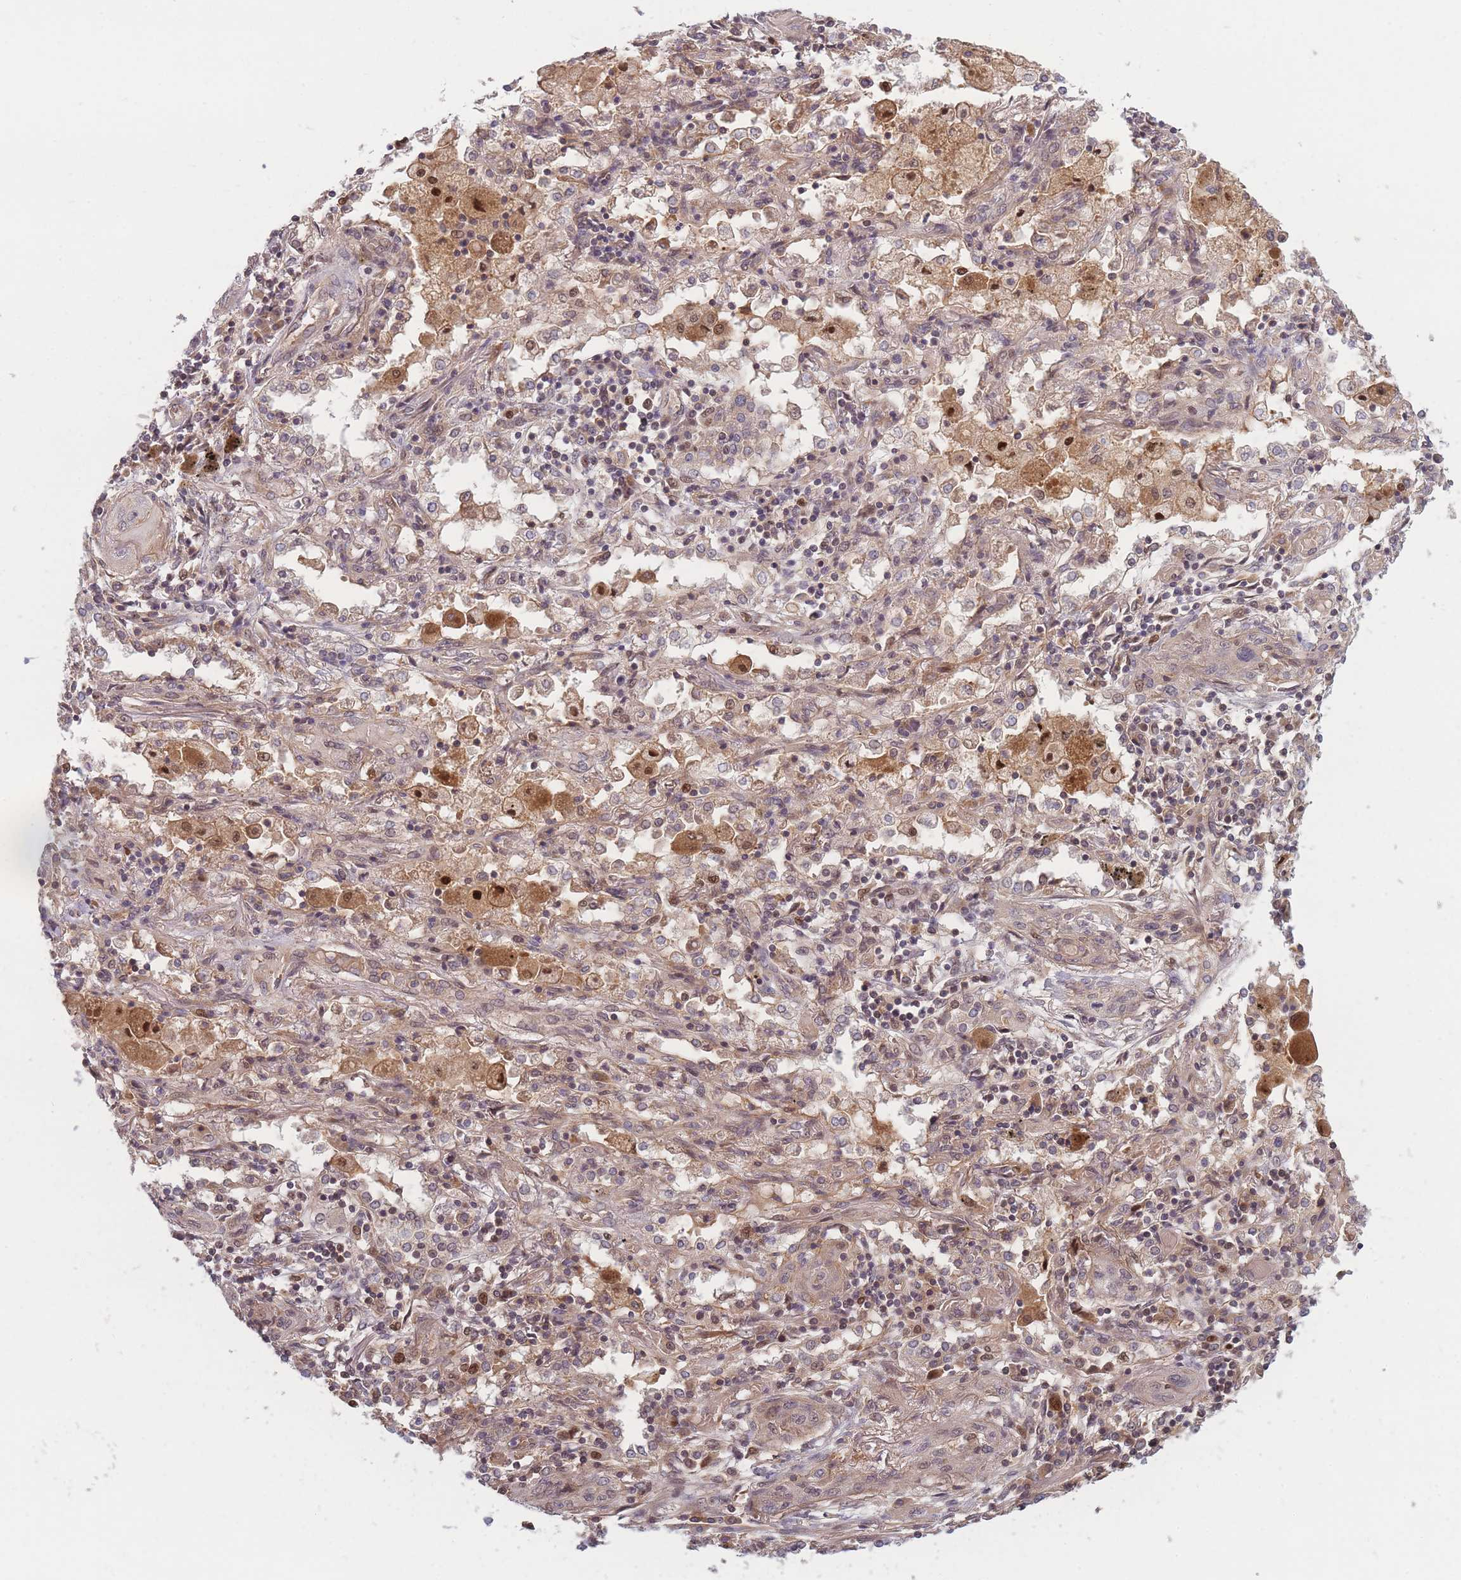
{"staining": {"intensity": "weak", "quantity": "25%-75%", "location": "cytoplasmic/membranous,nuclear"}, "tissue": "lung cancer", "cell_type": "Tumor cells", "image_type": "cancer", "snomed": [{"axis": "morphology", "description": "Squamous cell carcinoma, NOS"}, {"axis": "topography", "description": "Lung"}], "caption": "This is a histology image of IHC staining of squamous cell carcinoma (lung), which shows weak expression in the cytoplasmic/membranous and nuclear of tumor cells.", "gene": "FAM153A", "patient": {"sex": "female", "age": 47}}